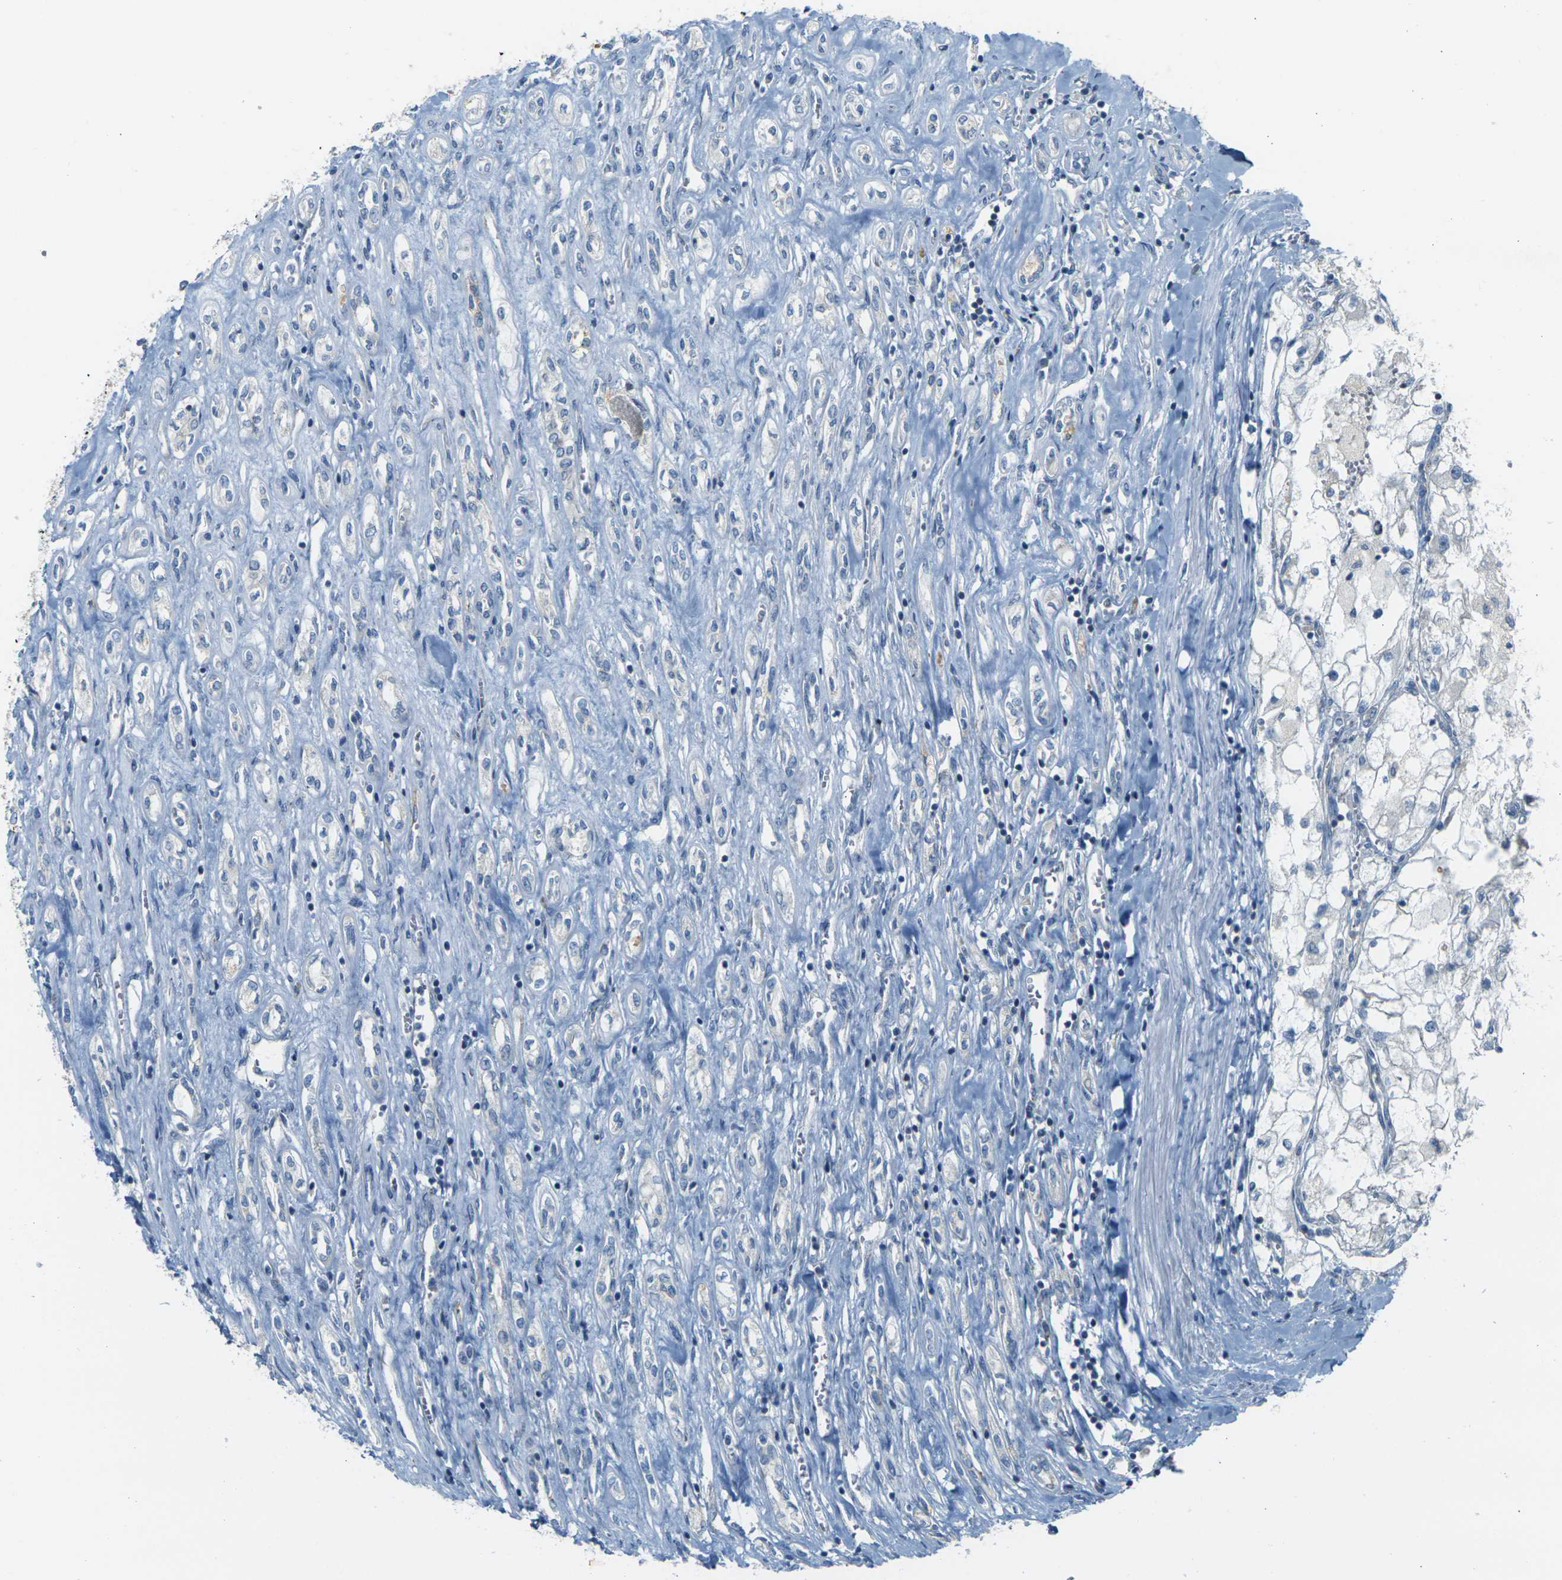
{"staining": {"intensity": "negative", "quantity": "none", "location": "none"}, "tissue": "renal cancer", "cell_type": "Tumor cells", "image_type": "cancer", "snomed": [{"axis": "morphology", "description": "Adenocarcinoma, NOS"}, {"axis": "topography", "description": "Kidney"}], "caption": "The immunohistochemistry photomicrograph has no significant positivity in tumor cells of renal cancer (adenocarcinoma) tissue. (Immunohistochemistry, brightfield microscopy, high magnification).", "gene": "PARD6B", "patient": {"sex": "female", "age": 70}}